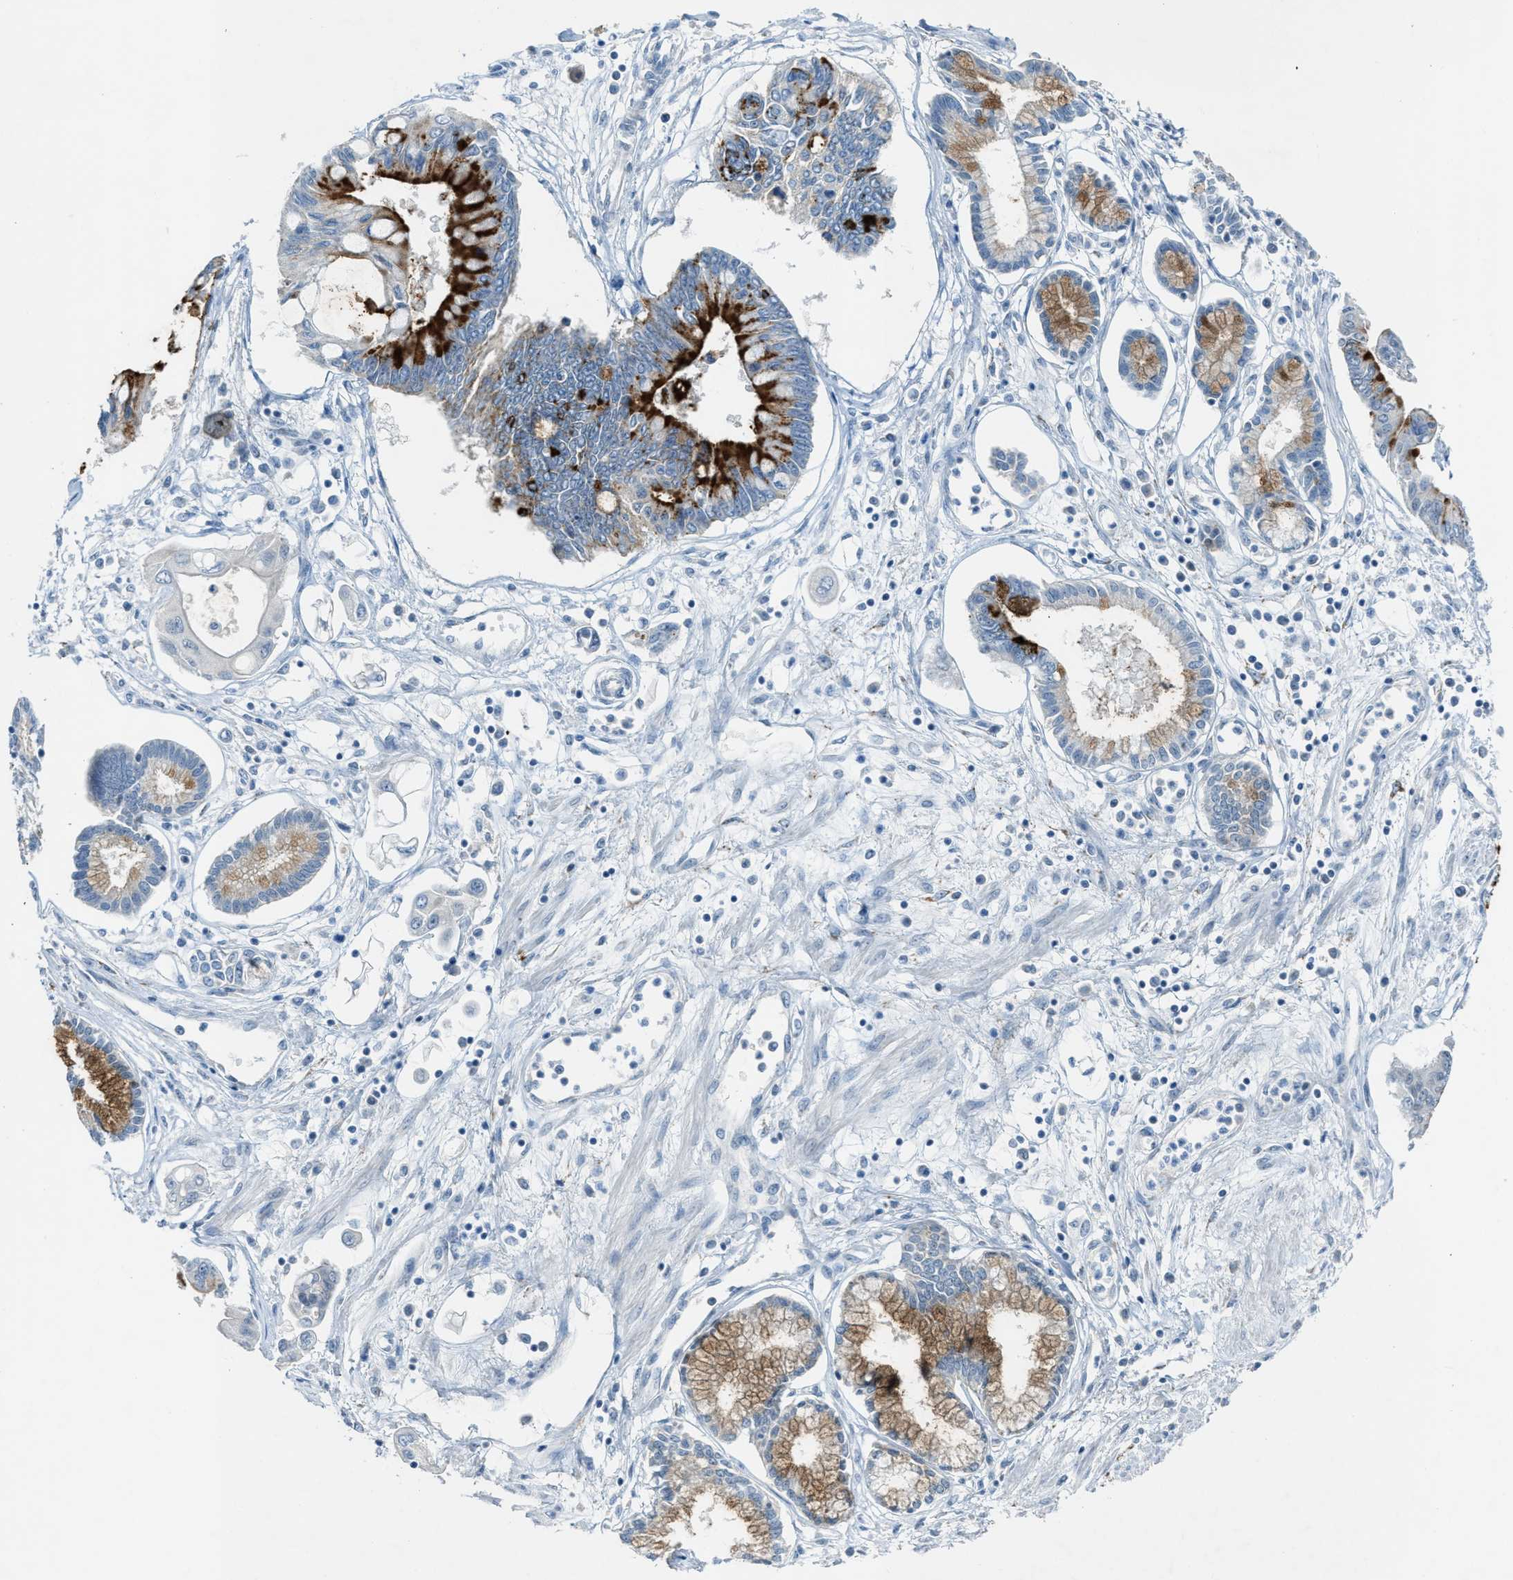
{"staining": {"intensity": "strong", "quantity": "<25%", "location": "cytoplasmic/membranous"}, "tissue": "pancreatic cancer", "cell_type": "Tumor cells", "image_type": "cancer", "snomed": [{"axis": "morphology", "description": "Adenocarcinoma, NOS"}, {"axis": "topography", "description": "Pancreas"}], "caption": "Pancreatic cancer (adenocarcinoma) was stained to show a protein in brown. There is medium levels of strong cytoplasmic/membranous staining in about <25% of tumor cells.", "gene": "CDON", "patient": {"sex": "female", "age": 77}}